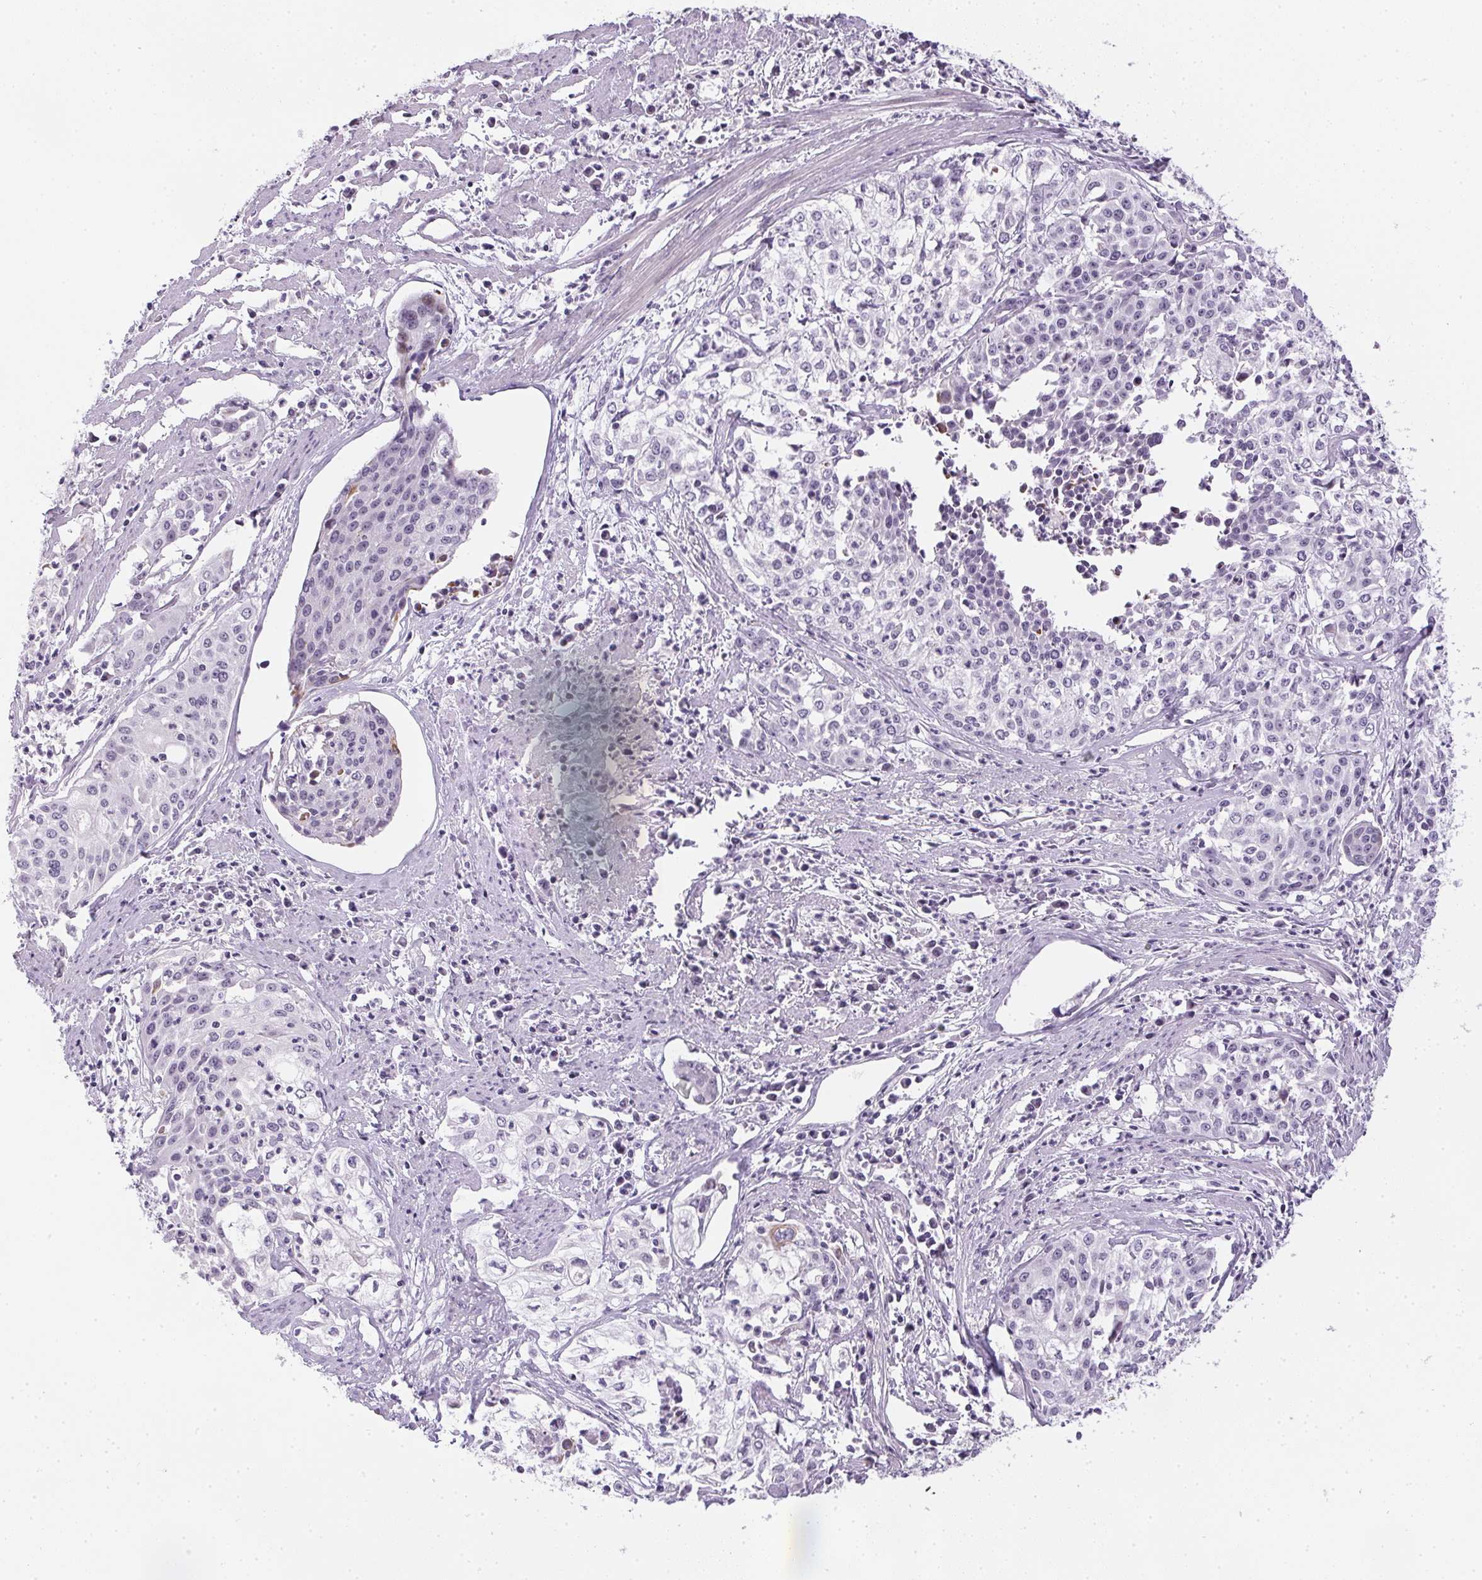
{"staining": {"intensity": "negative", "quantity": "none", "location": "none"}, "tissue": "cervical cancer", "cell_type": "Tumor cells", "image_type": "cancer", "snomed": [{"axis": "morphology", "description": "Squamous cell carcinoma, NOS"}, {"axis": "topography", "description": "Cervix"}], "caption": "Immunohistochemical staining of human squamous cell carcinoma (cervical) exhibits no significant staining in tumor cells.", "gene": "GSDMC", "patient": {"sex": "female", "age": 39}}